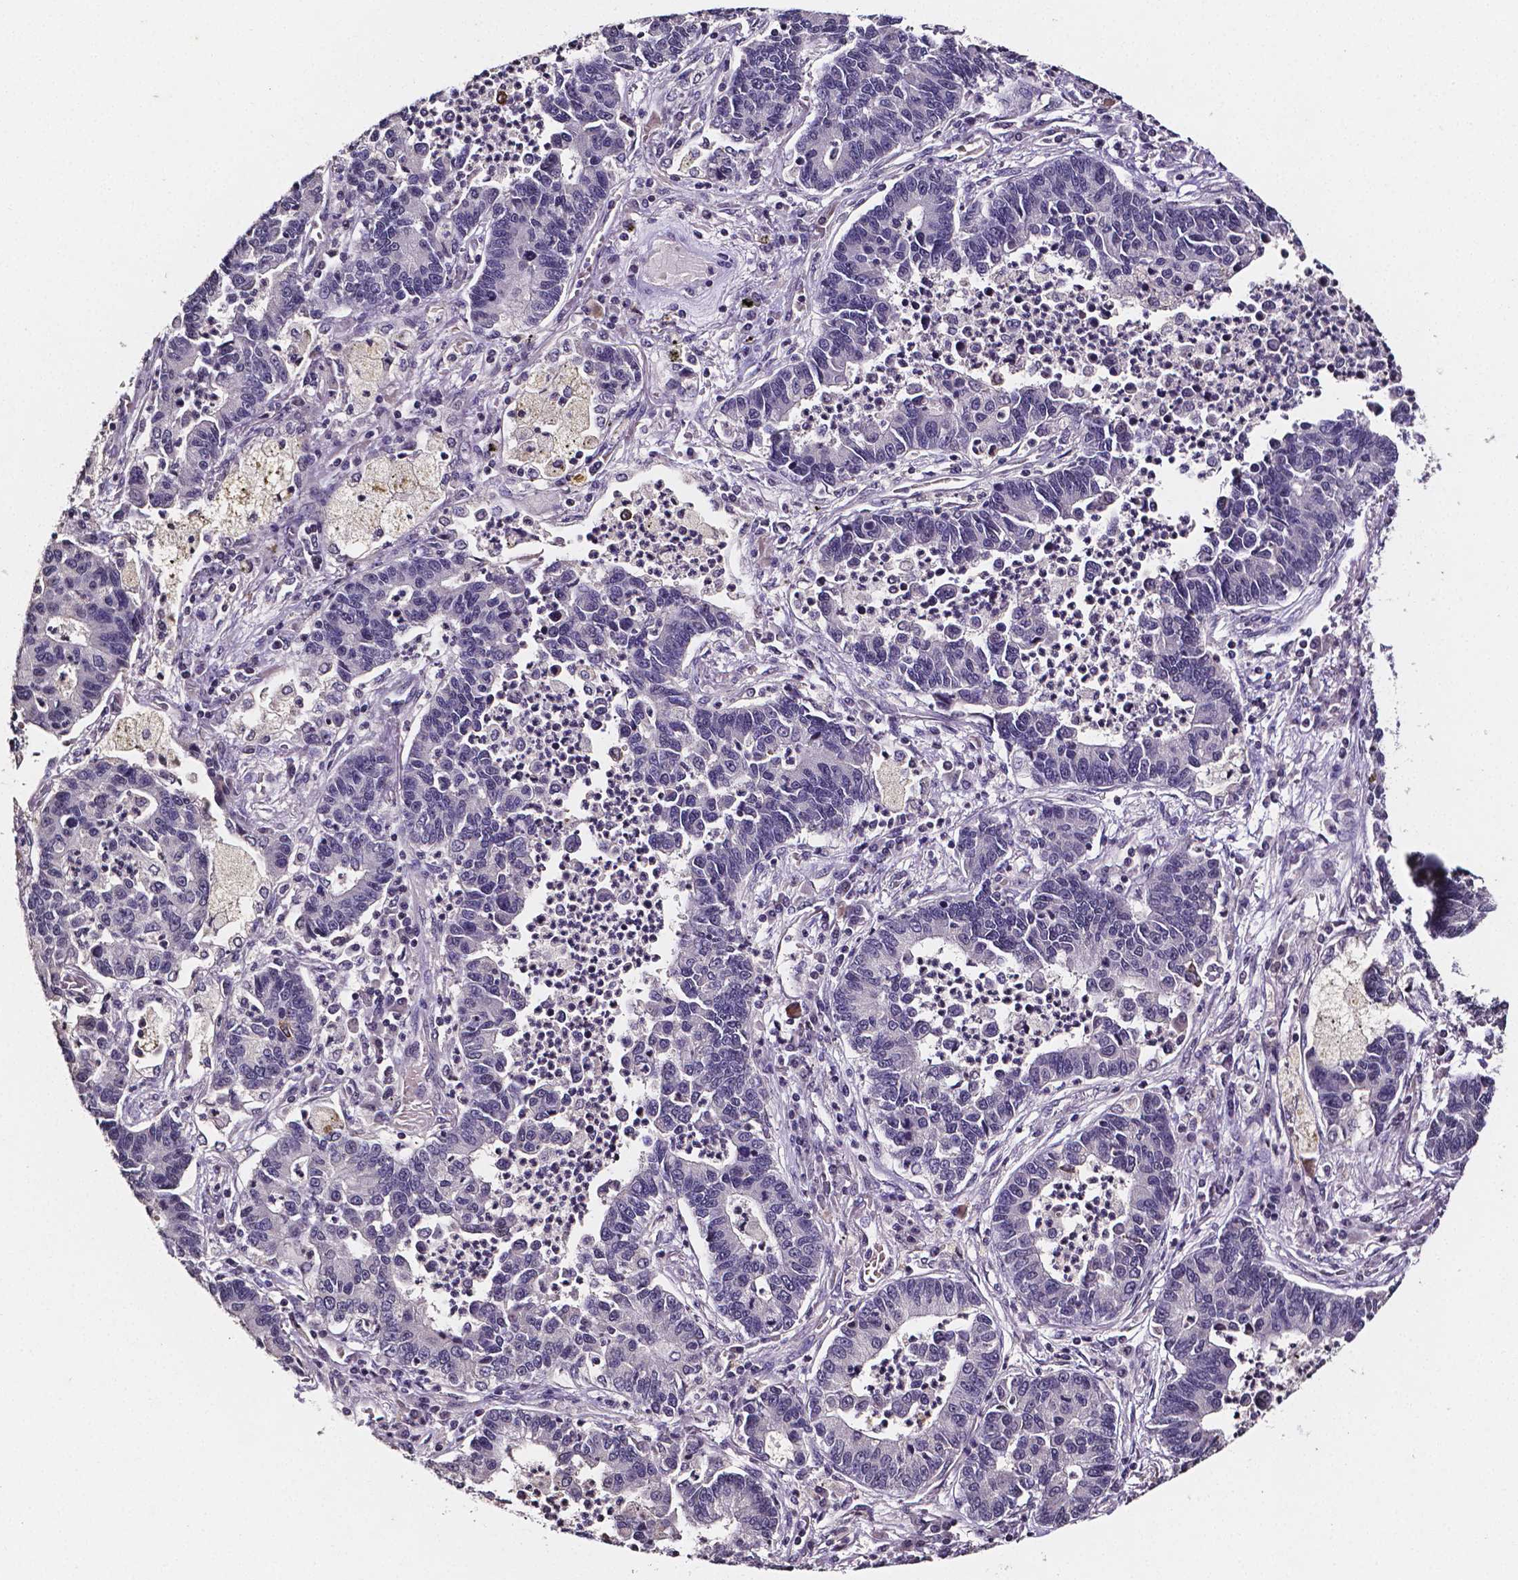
{"staining": {"intensity": "negative", "quantity": "none", "location": "none"}, "tissue": "lung cancer", "cell_type": "Tumor cells", "image_type": "cancer", "snomed": [{"axis": "morphology", "description": "Adenocarcinoma, NOS"}, {"axis": "topography", "description": "Lung"}], "caption": "Tumor cells show no significant staining in lung adenocarcinoma. (Stains: DAB IHC with hematoxylin counter stain, Microscopy: brightfield microscopy at high magnification).", "gene": "NRGN", "patient": {"sex": "female", "age": 57}}